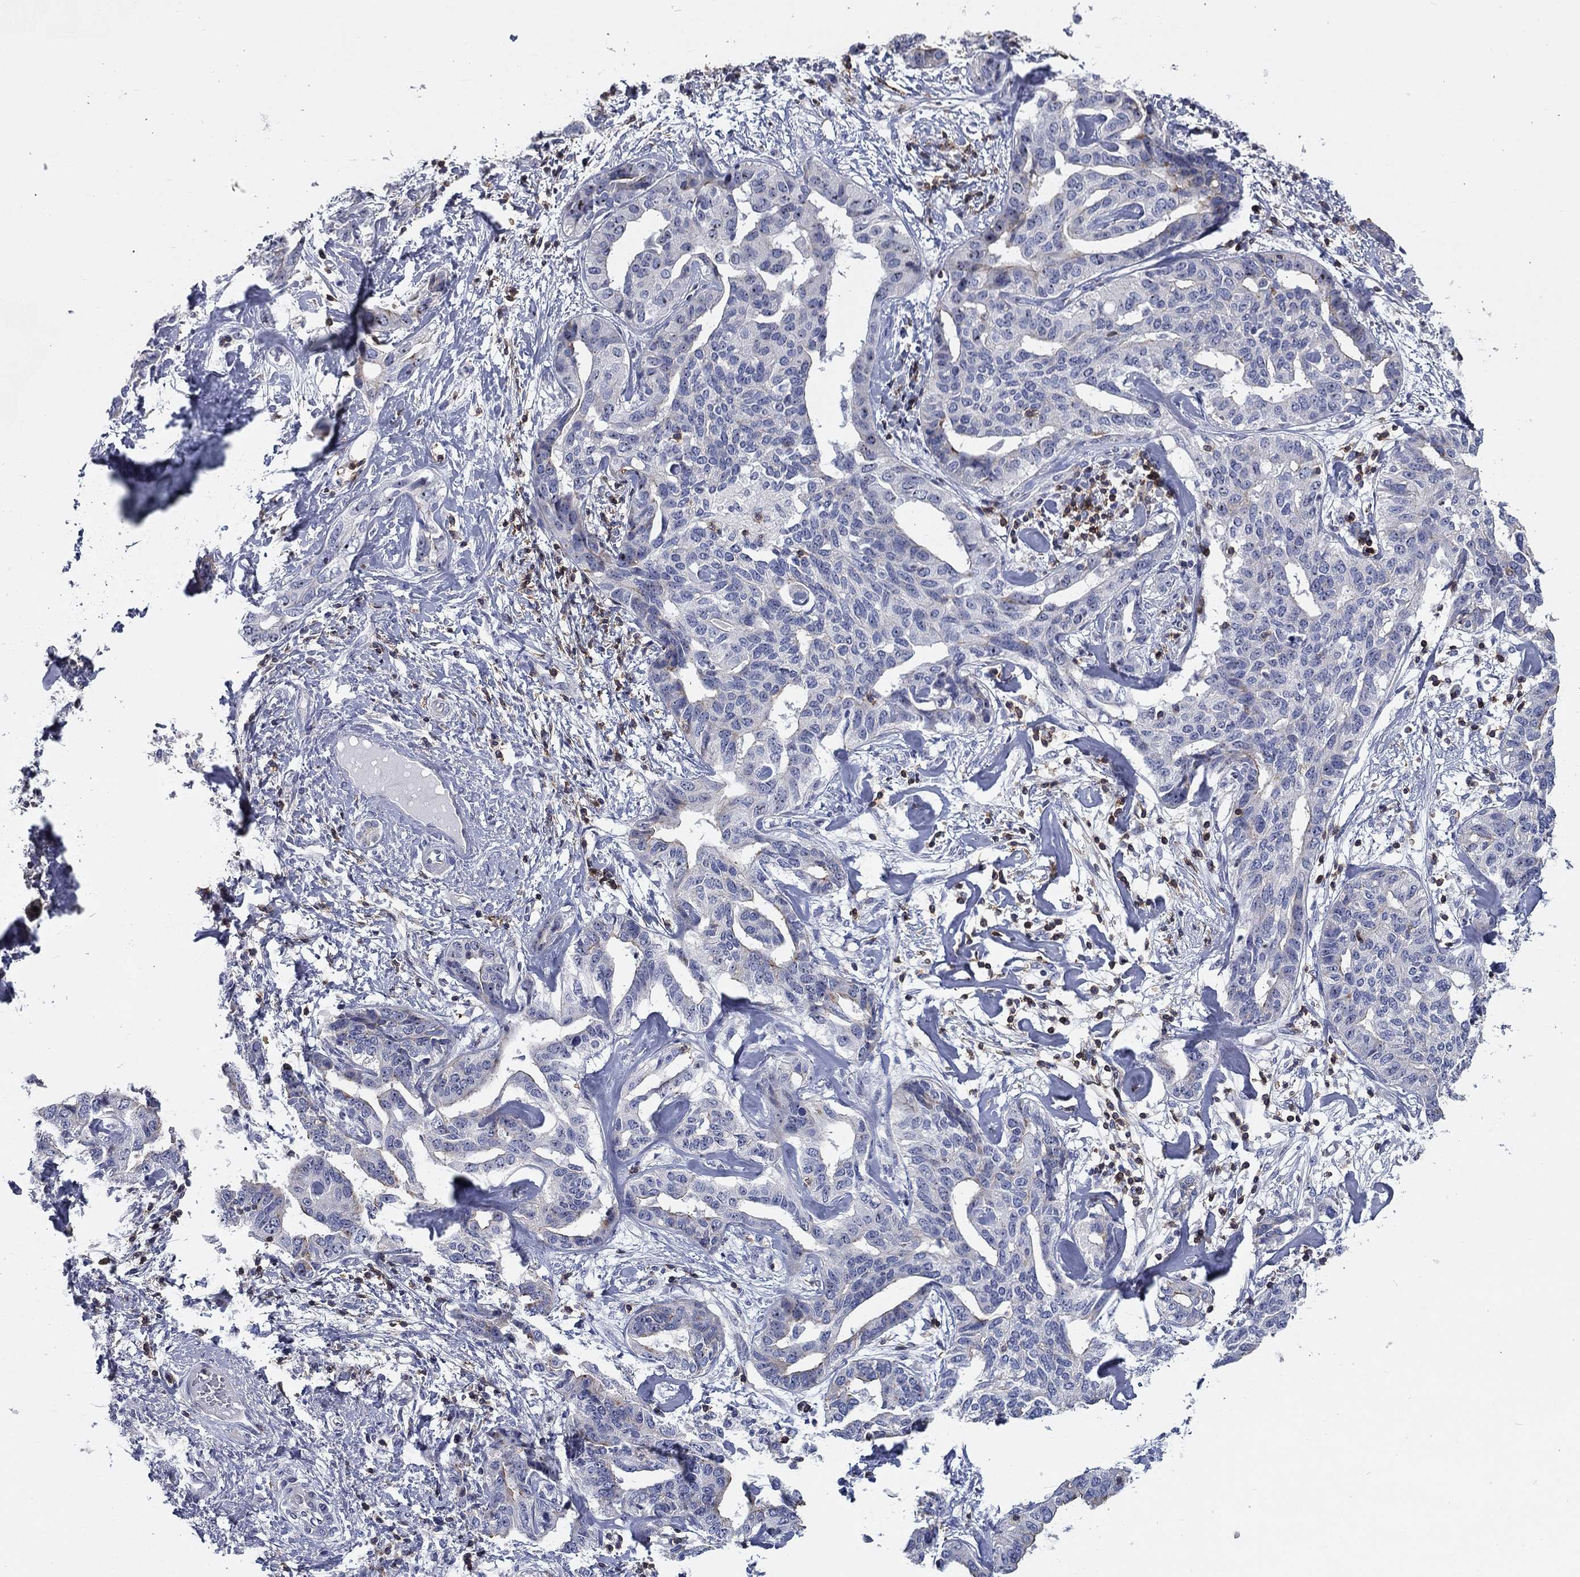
{"staining": {"intensity": "moderate", "quantity": "<25%", "location": "cytoplasmic/membranous"}, "tissue": "liver cancer", "cell_type": "Tumor cells", "image_type": "cancer", "snomed": [{"axis": "morphology", "description": "Cholangiocarcinoma"}, {"axis": "topography", "description": "Liver"}], "caption": "Immunohistochemistry (IHC) staining of cholangiocarcinoma (liver), which demonstrates low levels of moderate cytoplasmic/membranous expression in approximately <25% of tumor cells indicating moderate cytoplasmic/membranous protein expression. The staining was performed using DAB (brown) for protein detection and nuclei were counterstained in hematoxylin (blue).", "gene": "SIT1", "patient": {"sex": "male", "age": 59}}